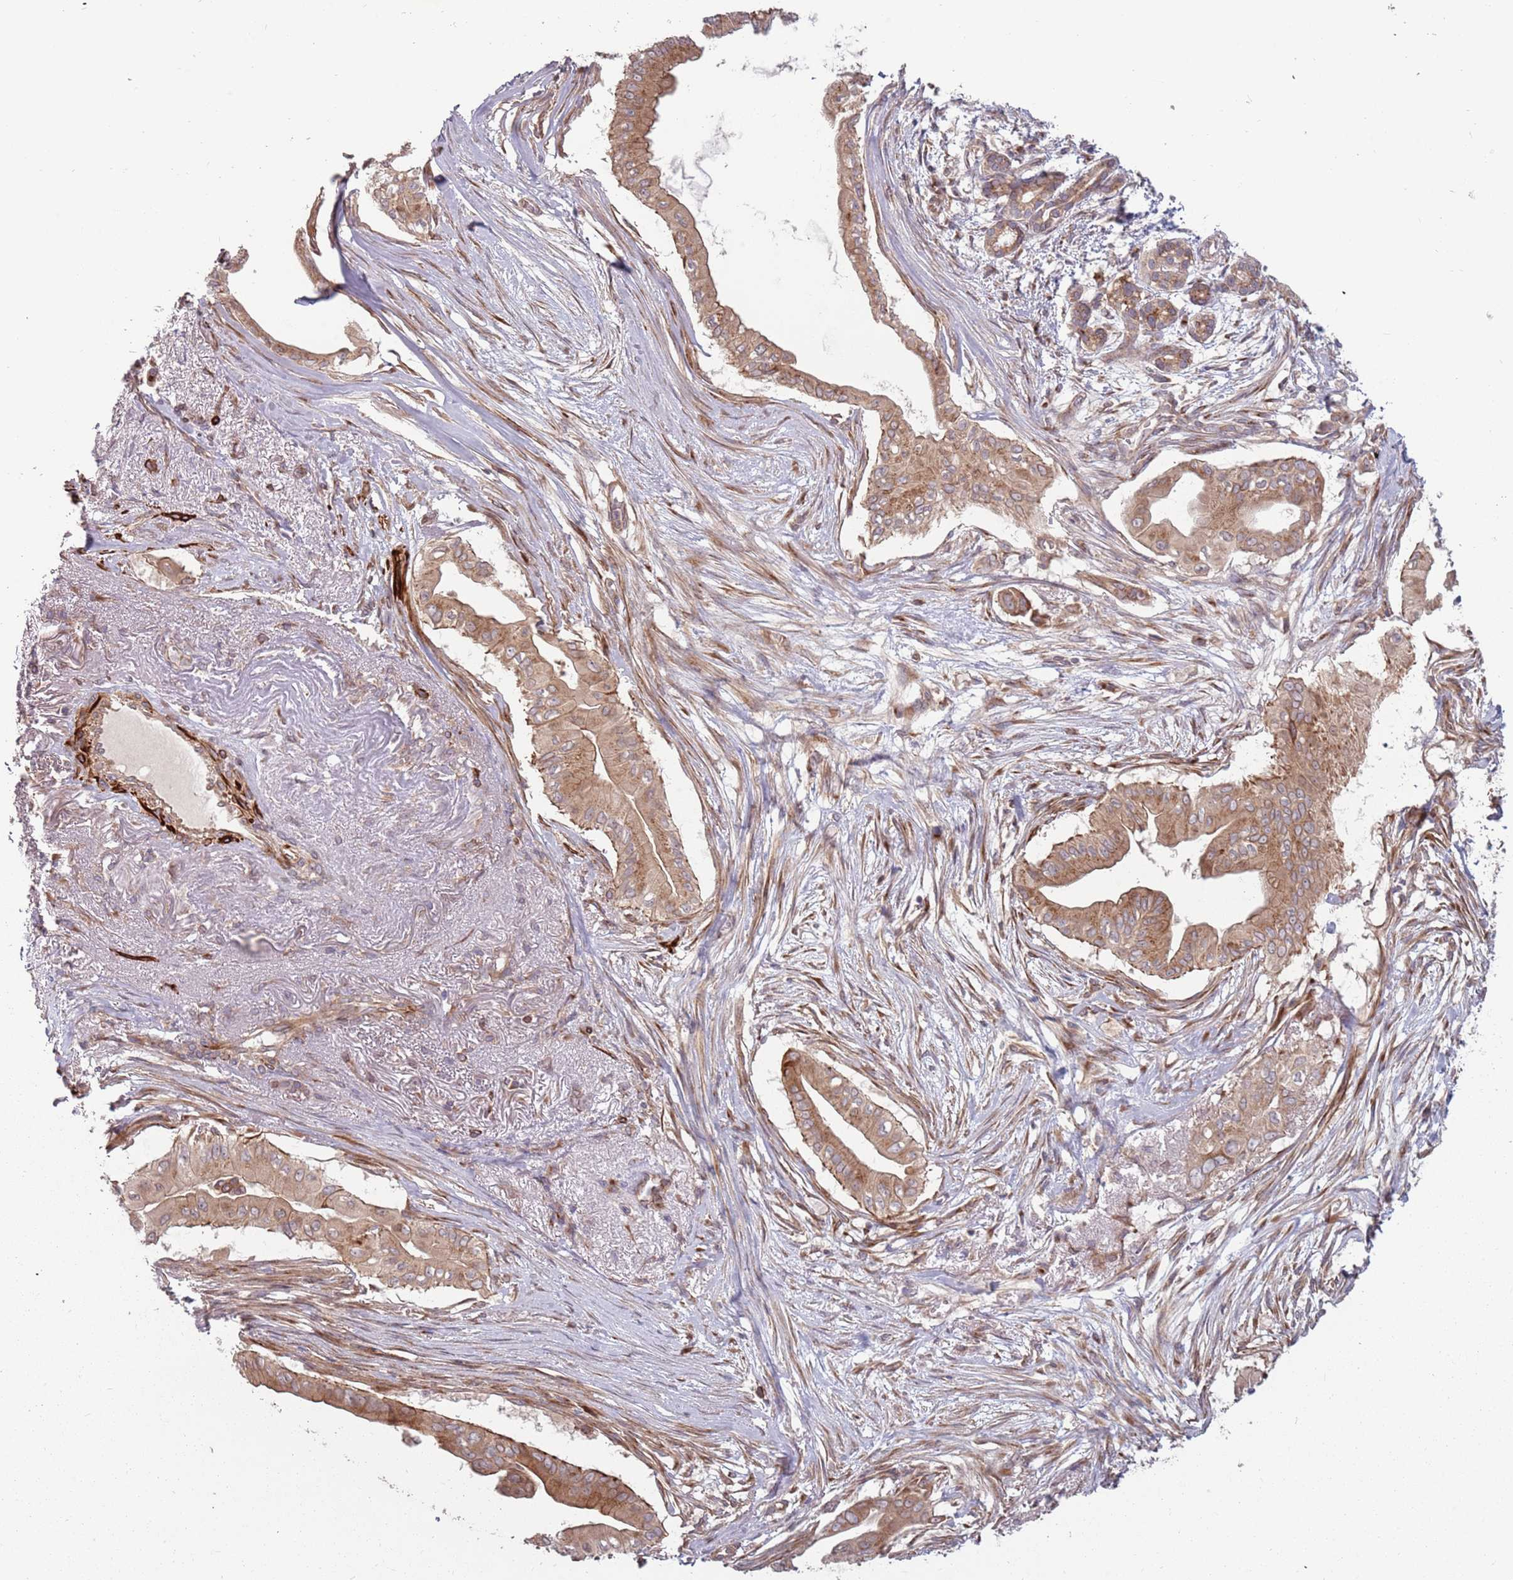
{"staining": {"intensity": "moderate", "quantity": ">75%", "location": "cytoplasmic/membranous"}, "tissue": "pancreatic cancer", "cell_type": "Tumor cells", "image_type": "cancer", "snomed": [{"axis": "morphology", "description": "Adenocarcinoma, NOS"}, {"axis": "topography", "description": "Pancreas"}], "caption": "Immunohistochemistry of human adenocarcinoma (pancreatic) displays medium levels of moderate cytoplasmic/membranous positivity in about >75% of tumor cells.", "gene": "PLD6", "patient": {"sex": "male", "age": 71}}